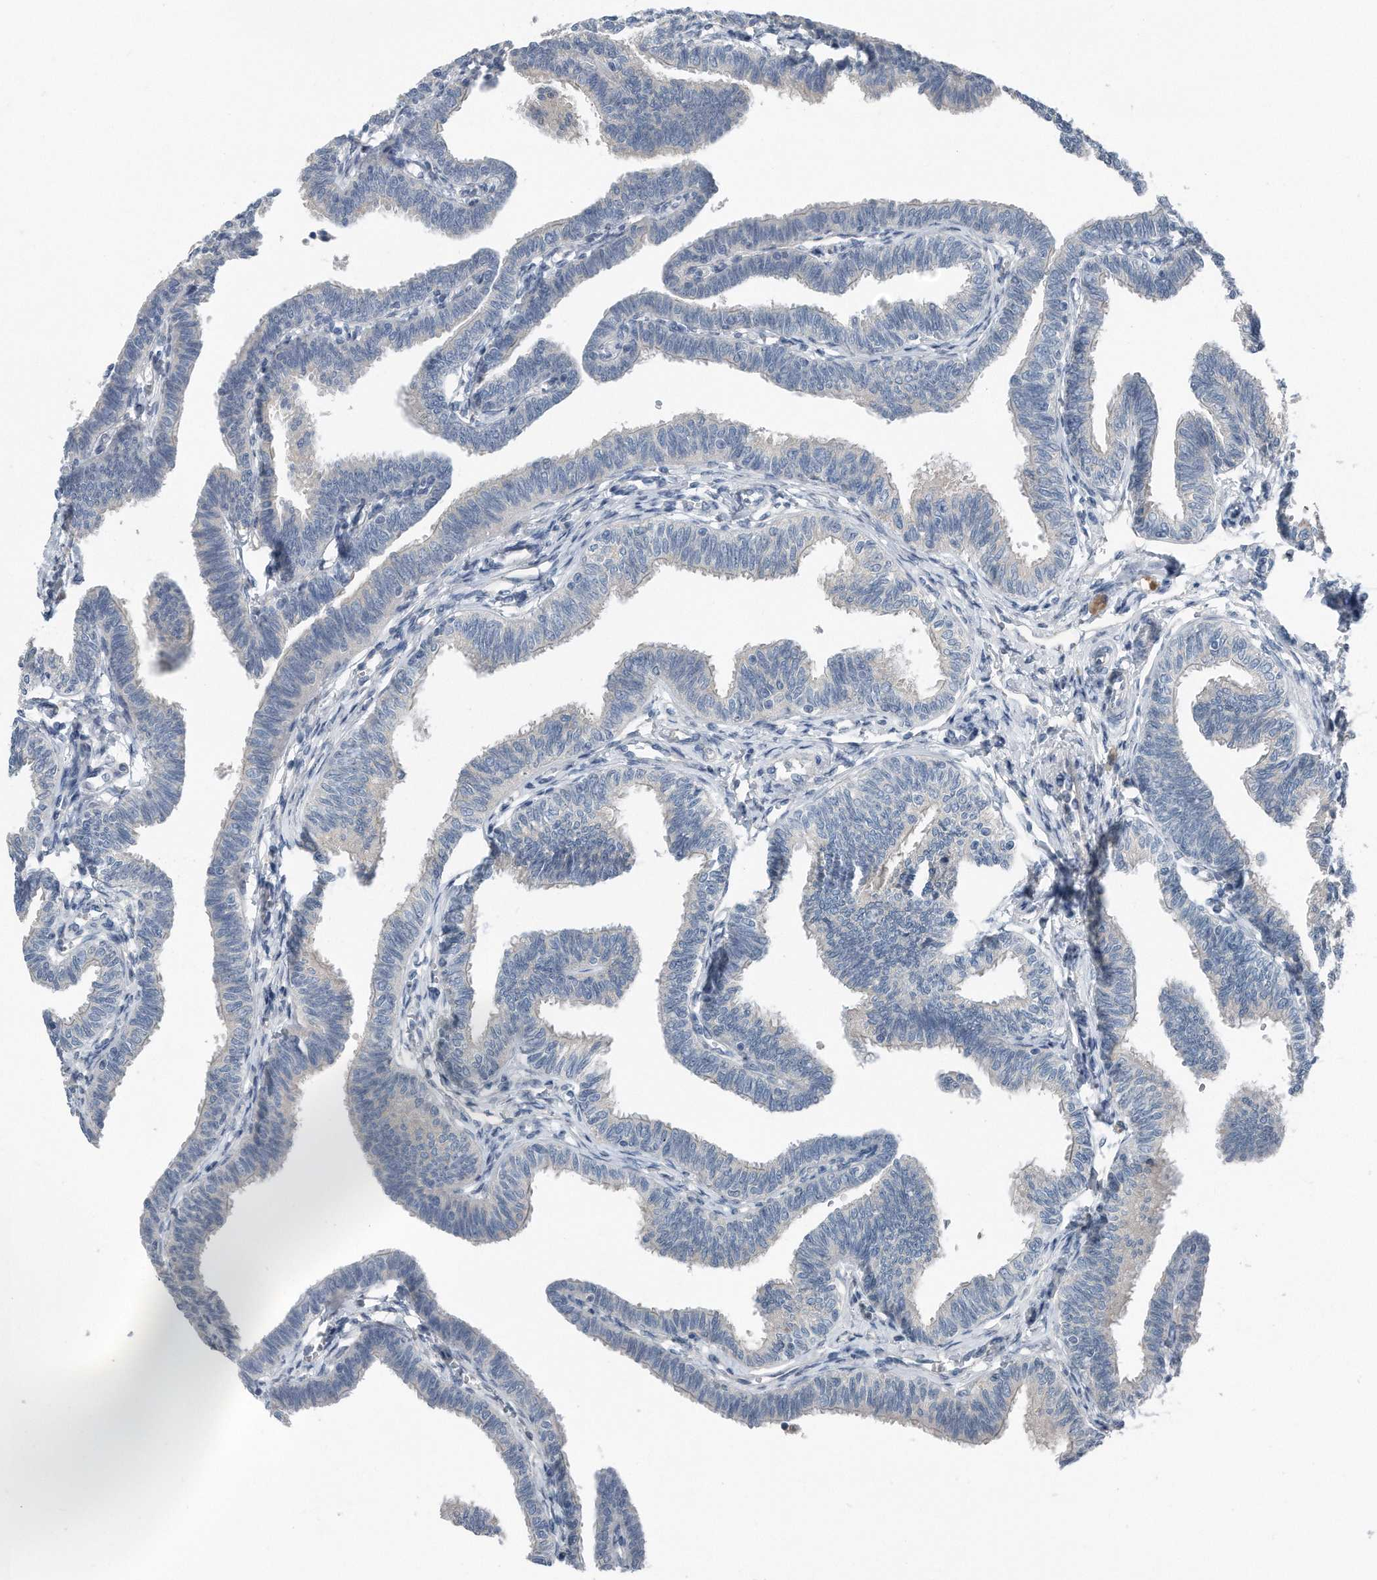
{"staining": {"intensity": "negative", "quantity": "none", "location": "none"}, "tissue": "fallopian tube", "cell_type": "Glandular cells", "image_type": "normal", "snomed": [{"axis": "morphology", "description": "Normal tissue, NOS"}, {"axis": "topography", "description": "Fallopian tube"}, {"axis": "topography", "description": "Ovary"}], "caption": "Fallopian tube was stained to show a protein in brown. There is no significant staining in glandular cells. (DAB immunohistochemistry (IHC) visualized using brightfield microscopy, high magnification).", "gene": "YRDC", "patient": {"sex": "female", "age": 23}}